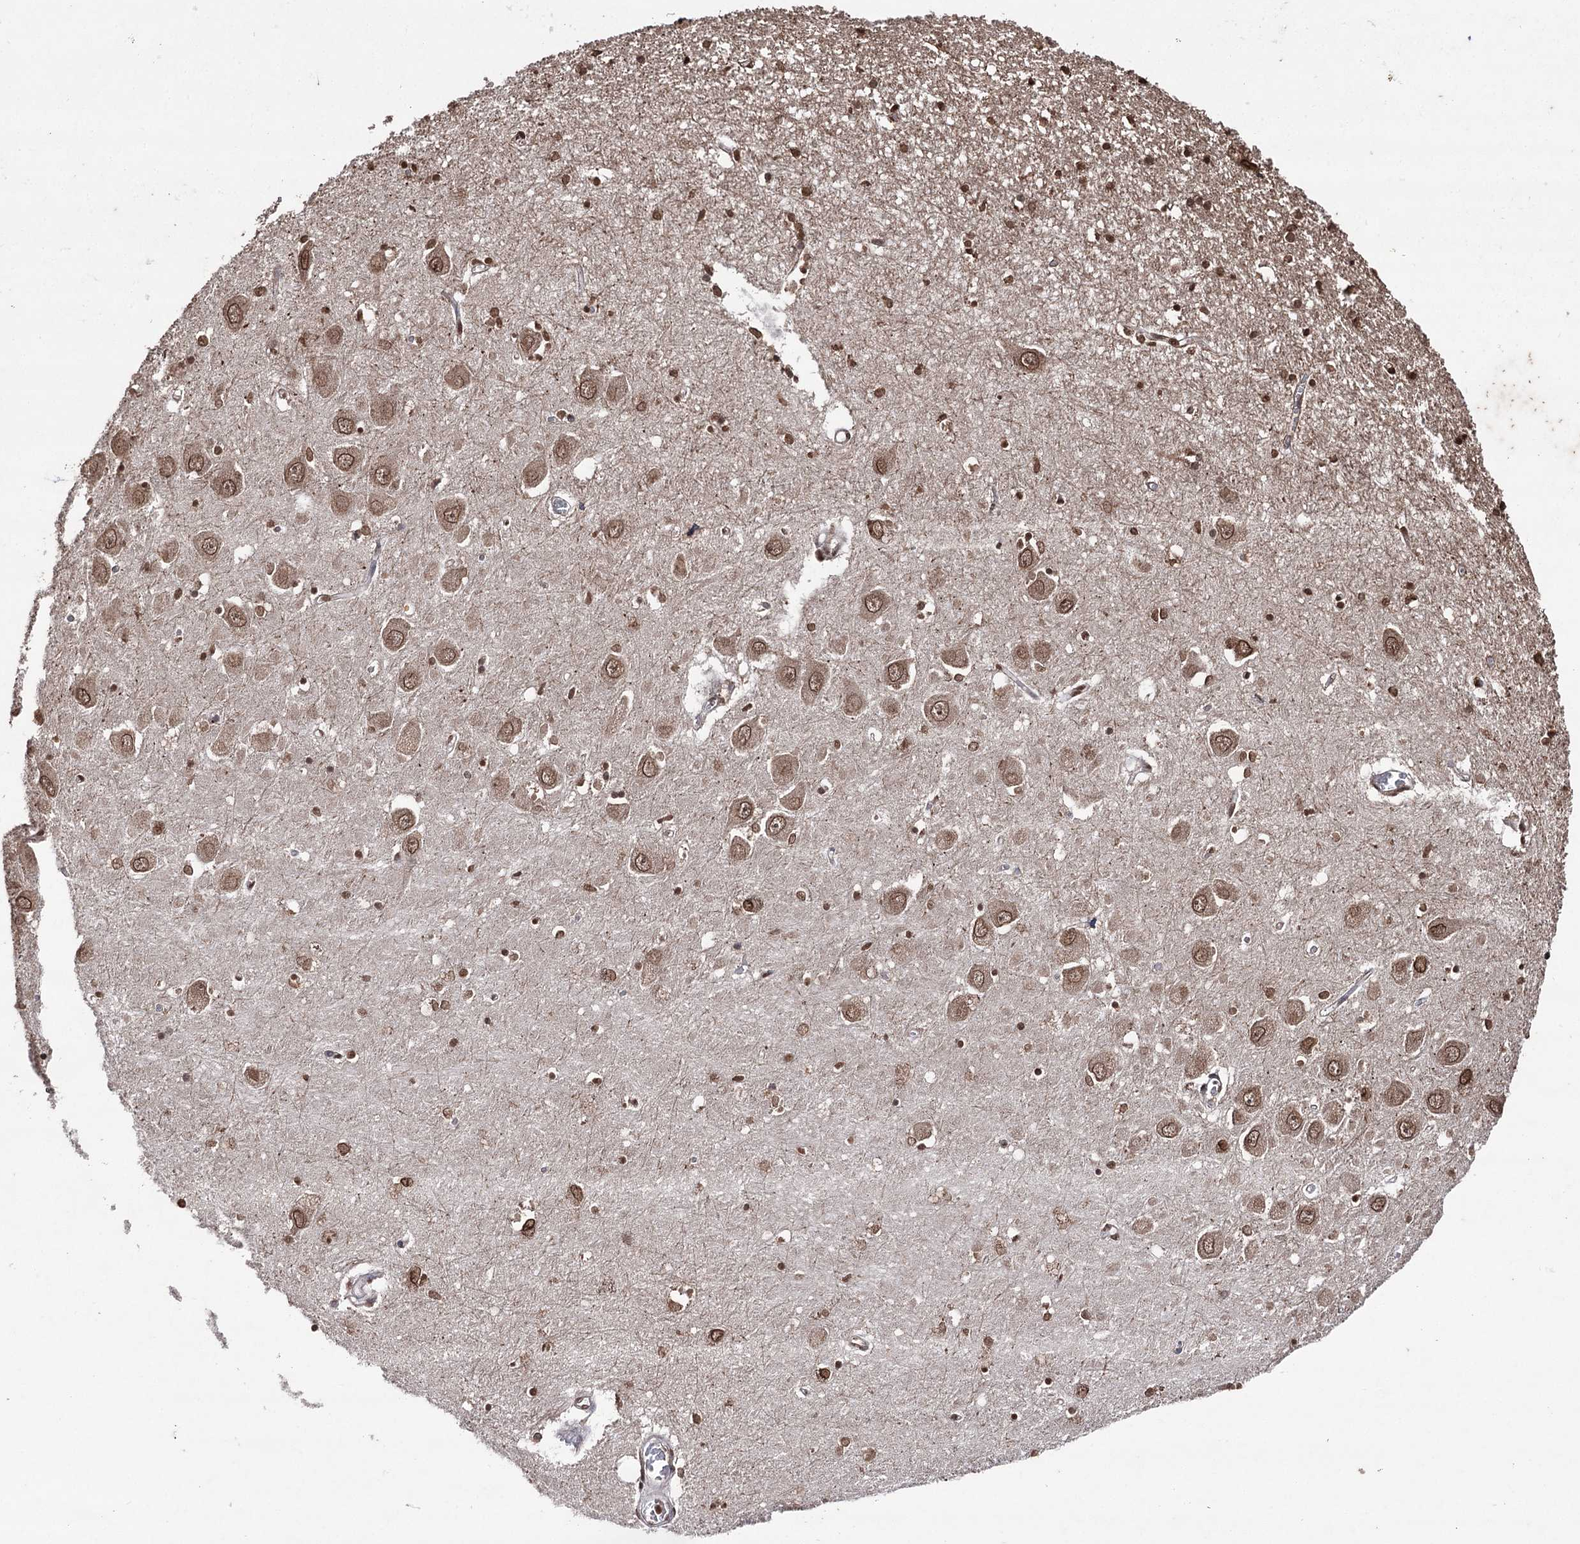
{"staining": {"intensity": "moderate", "quantity": ">75%", "location": "nuclear"}, "tissue": "hippocampus", "cell_type": "Glial cells", "image_type": "normal", "snomed": [{"axis": "morphology", "description": "Normal tissue, NOS"}, {"axis": "topography", "description": "Hippocampus"}], "caption": "Protein staining of unremarkable hippocampus reveals moderate nuclear expression in approximately >75% of glial cells.", "gene": "ATG14", "patient": {"sex": "male", "age": 70}}